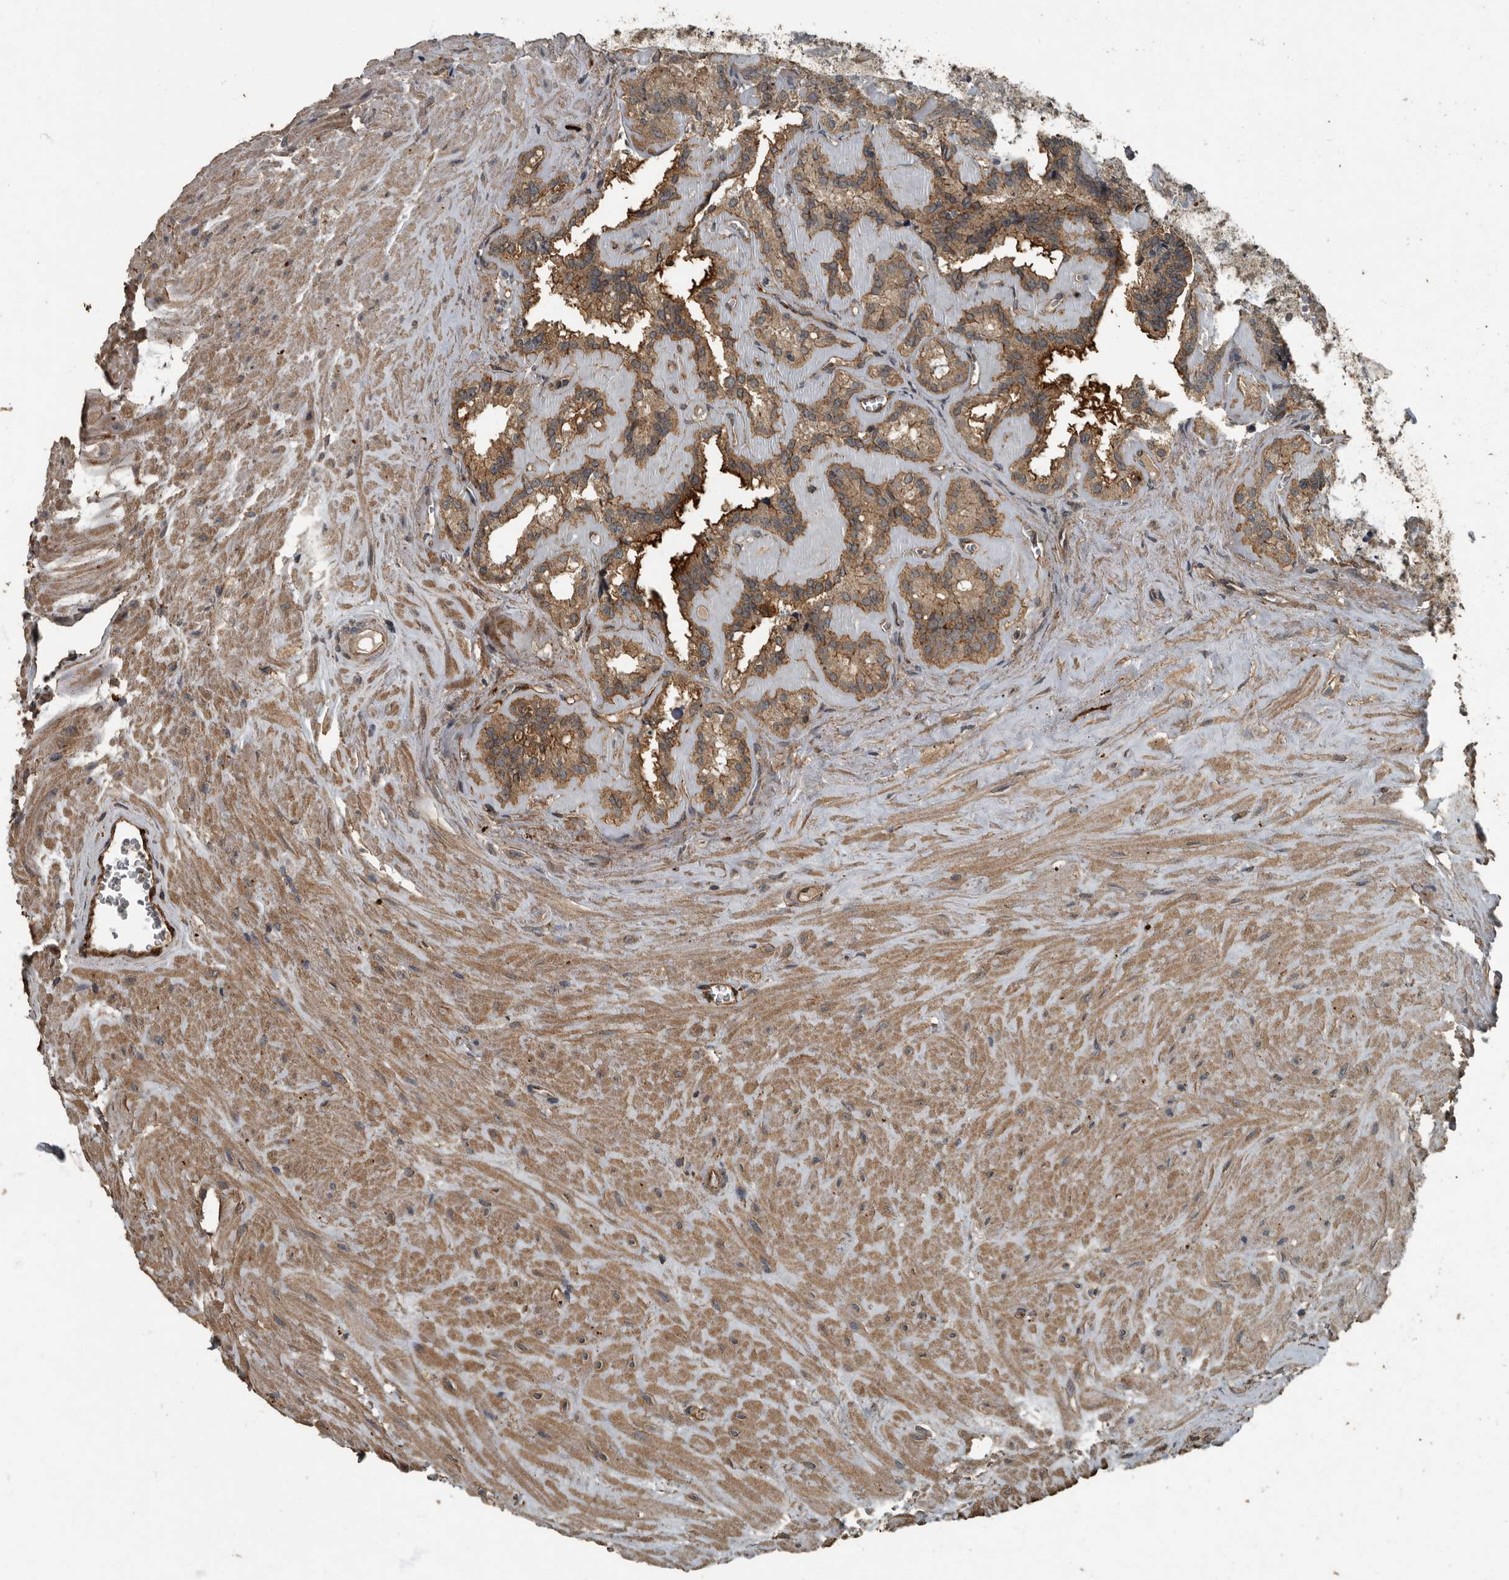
{"staining": {"intensity": "moderate", "quantity": ">75%", "location": "cytoplasmic/membranous"}, "tissue": "seminal vesicle", "cell_type": "Glandular cells", "image_type": "normal", "snomed": [{"axis": "morphology", "description": "Normal tissue, NOS"}, {"axis": "topography", "description": "Prostate"}, {"axis": "topography", "description": "Seminal veicle"}], "caption": "A high-resolution image shows immunohistochemistry (IHC) staining of benign seminal vesicle, which exhibits moderate cytoplasmic/membranous expression in approximately >75% of glandular cells.", "gene": "IL15RA", "patient": {"sex": "male", "age": 59}}